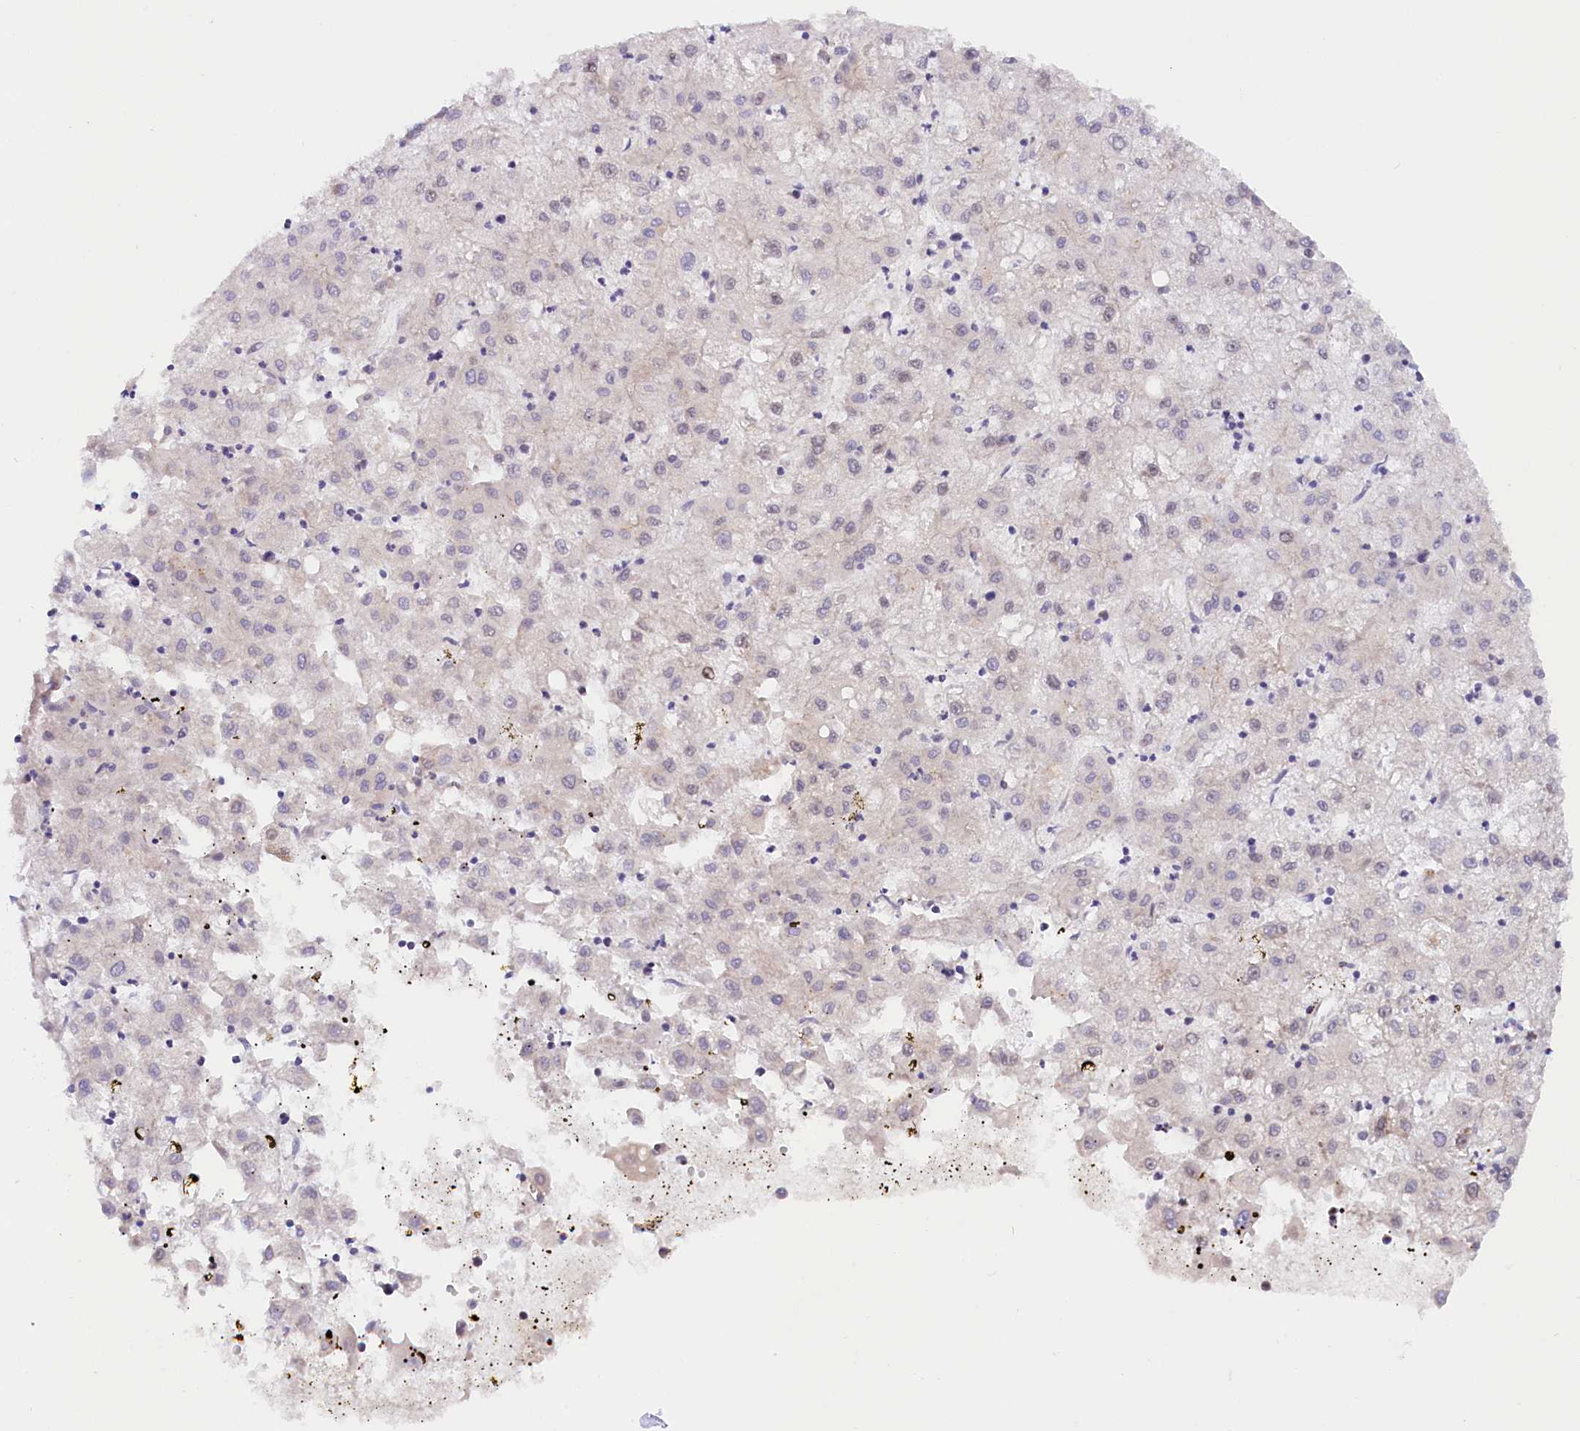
{"staining": {"intensity": "negative", "quantity": "none", "location": "none"}, "tissue": "liver cancer", "cell_type": "Tumor cells", "image_type": "cancer", "snomed": [{"axis": "morphology", "description": "Carcinoma, Hepatocellular, NOS"}, {"axis": "topography", "description": "Liver"}], "caption": "Histopathology image shows no protein positivity in tumor cells of liver hepatocellular carcinoma tissue.", "gene": "ANKRD24", "patient": {"sex": "male", "age": 72}}